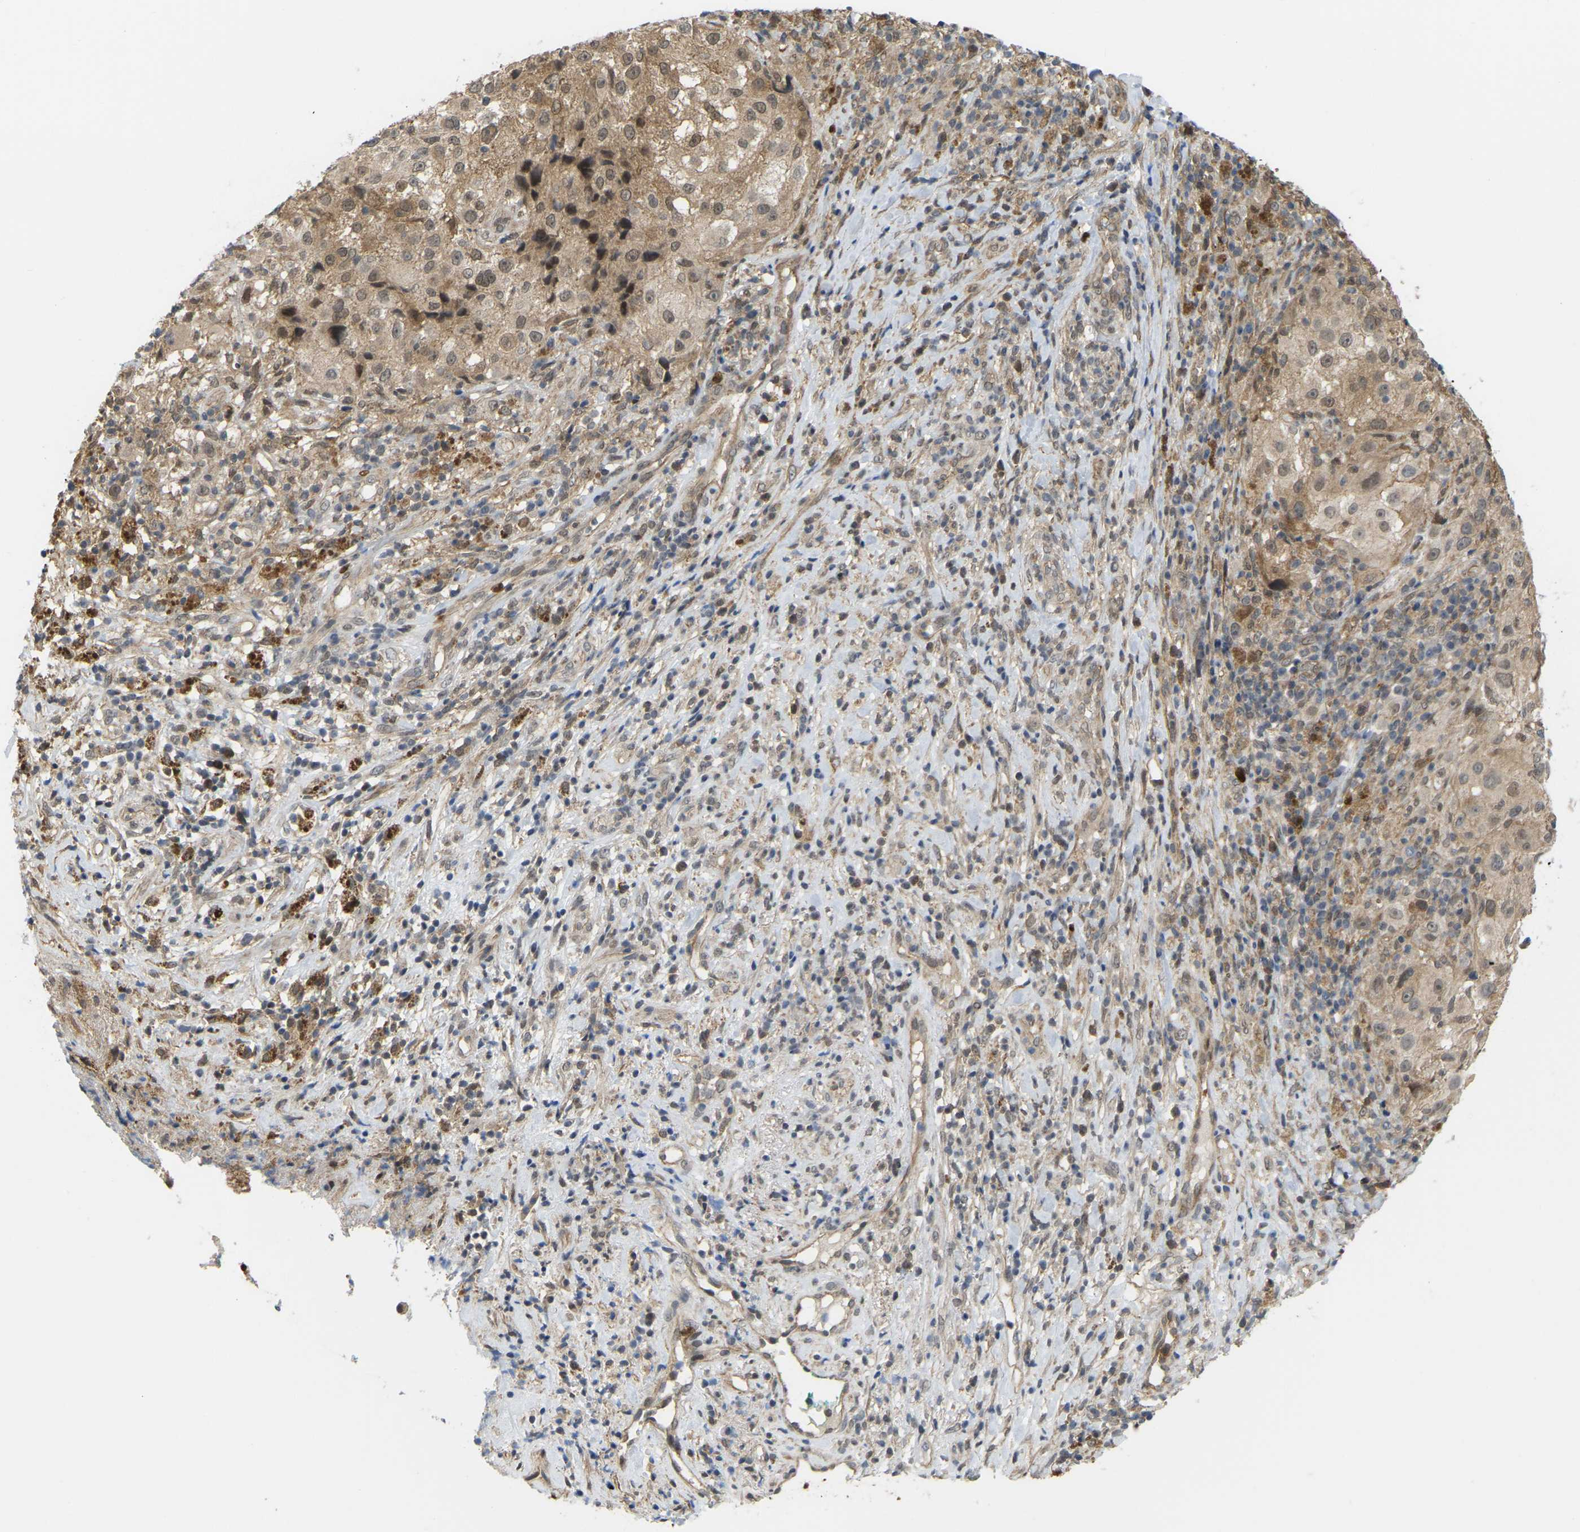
{"staining": {"intensity": "moderate", "quantity": ">75%", "location": "cytoplasmic/membranous,nuclear"}, "tissue": "melanoma", "cell_type": "Tumor cells", "image_type": "cancer", "snomed": [{"axis": "morphology", "description": "Necrosis, NOS"}, {"axis": "morphology", "description": "Malignant melanoma, NOS"}, {"axis": "topography", "description": "Skin"}], "caption": "Tumor cells display moderate cytoplasmic/membranous and nuclear staining in about >75% of cells in melanoma.", "gene": "SERPINB5", "patient": {"sex": "female", "age": 87}}